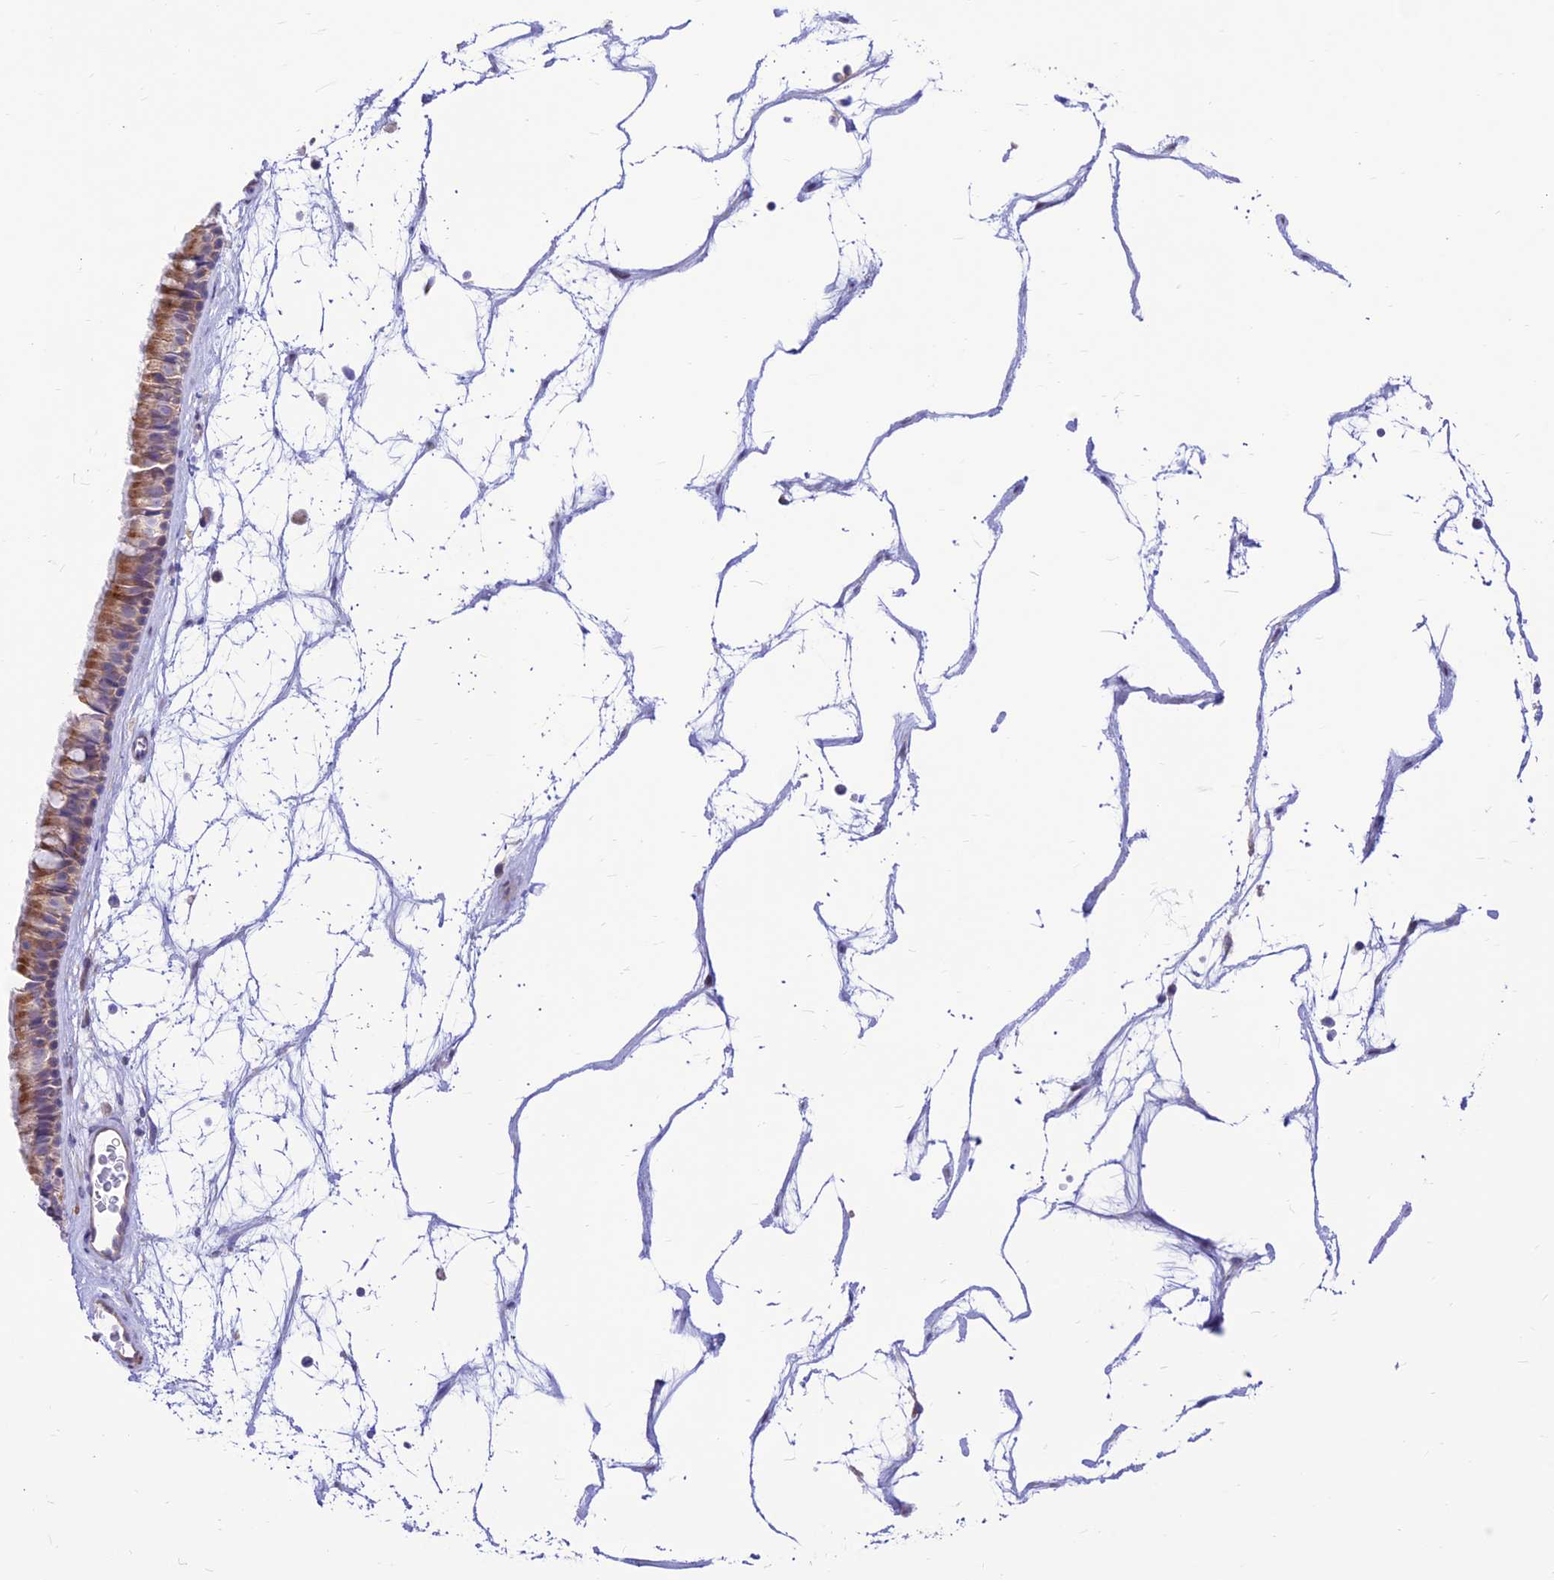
{"staining": {"intensity": "moderate", "quantity": "25%-75%", "location": "cytoplasmic/membranous"}, "tissue": "nasopharynx", "cell_type": "Respiratory epithelial cells", "image_type": "normal", "snomed": [{"axis": "morphology", "description": "Normal tissue, NOS"}, {"axis": "topography", "description": "Nasopharynx"}], "caption": "An IHC micrograph of unremarkable tissue is shown. Protein staining in brown highlights moderate cytoplasmic/membranous positivity in nasopharynx within respiratory epithelial cells. (Brightfield microscopy of DAB IHC at high magnification).", "gene": "FAM186B", "patient": {"sex": "male", "age": 64}}